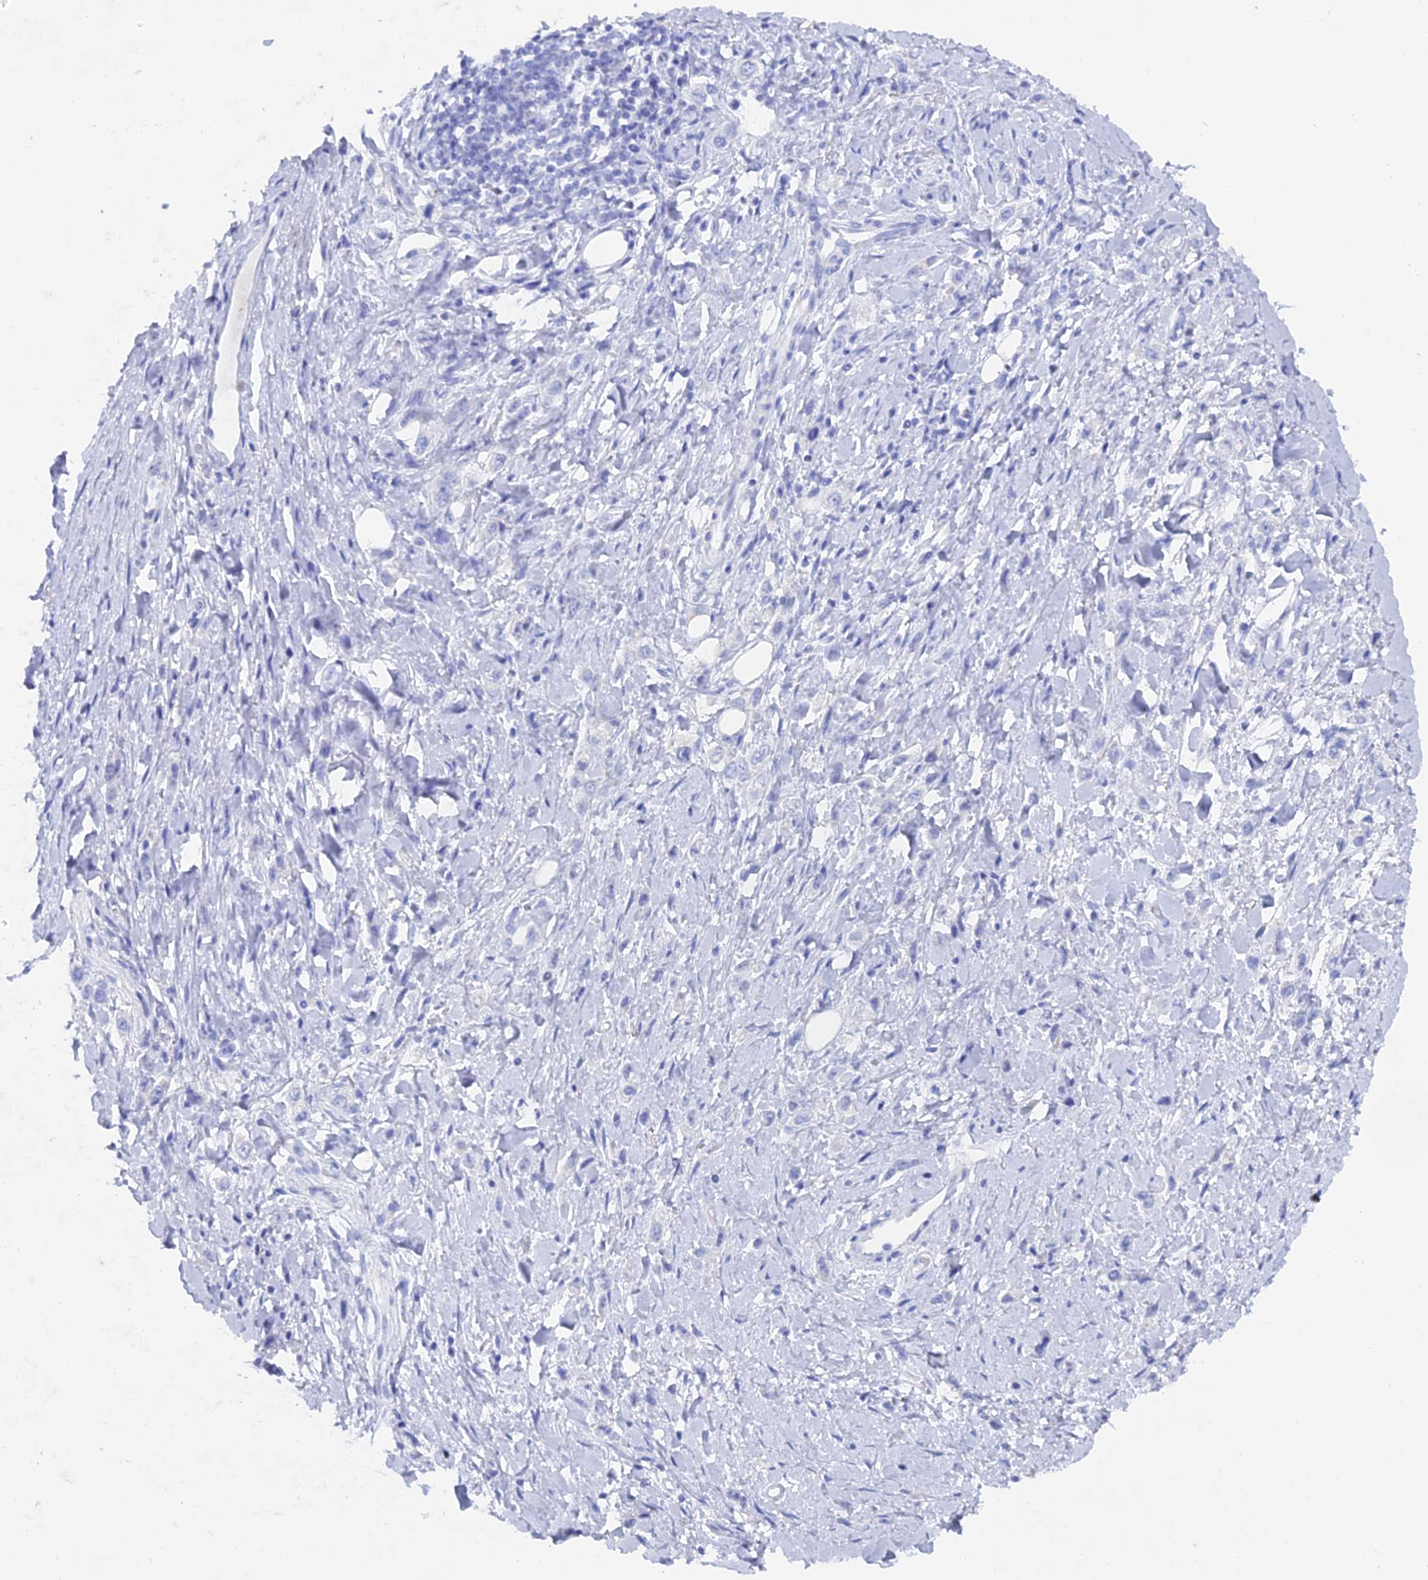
{"staining": {"intensity": "negative", "quantity": "none", "location": "none"}, "tissue": "stomach cancer", "cell_type": "Tumor cells", "image_type": "cancer", "snomed": [{"axis": "morphology", "description": "Adenocarcinoma, NOS"}, {"axis": "topography", "description": "Stomach"}], "caption": "A histopathology image of human stomach adenocarcinoma is negative for staining in tumor cells. (DAB (3,3'-diaminobenzidine) immunohistochemistry (IHC) with hematoxylin counter stain).", "gene": "ENPP3", "patient": {"sex": "female", "age": 65}}